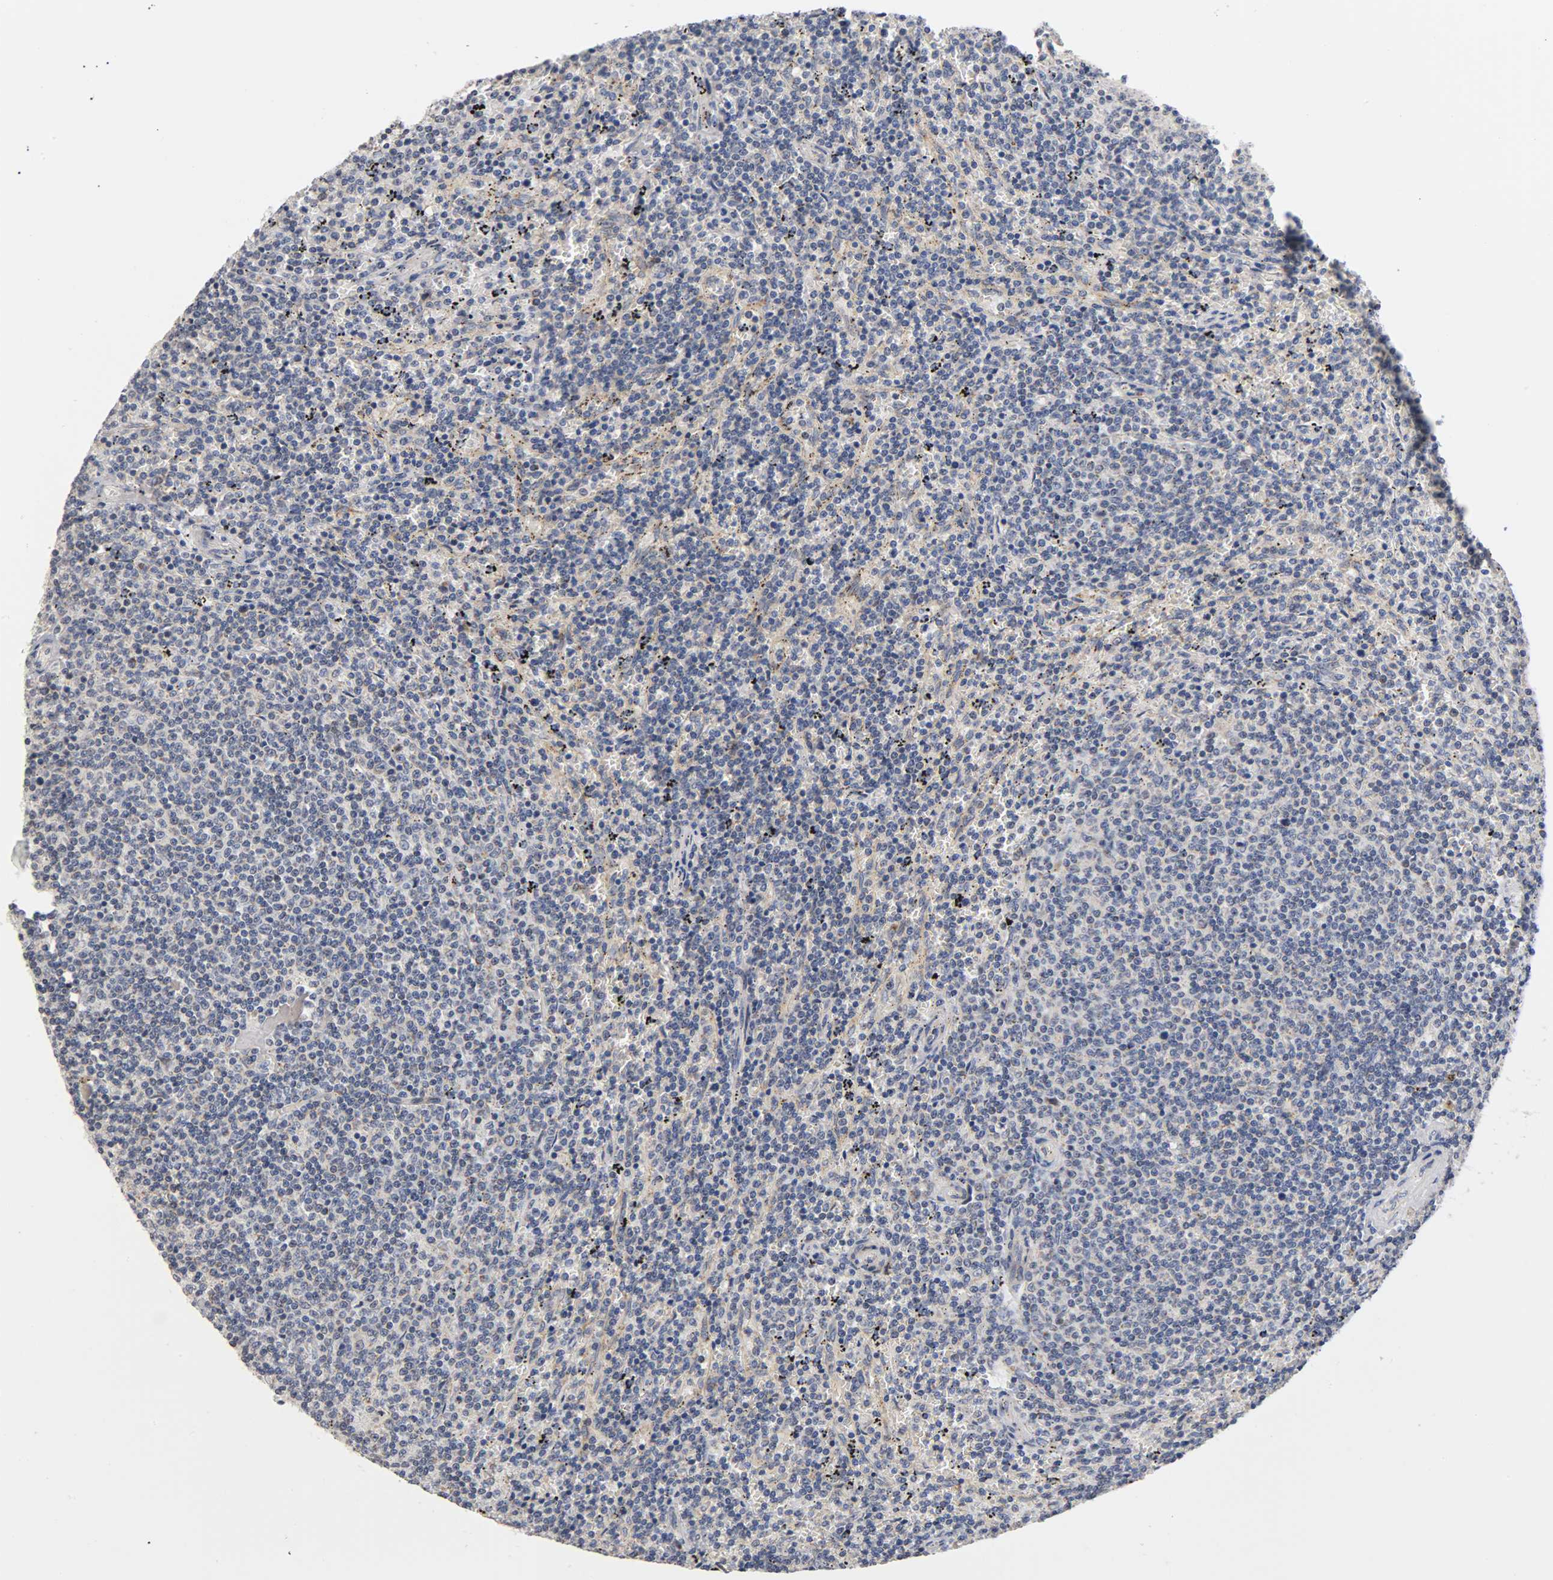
{"staining": {"intensity": "negative", "quantity": "none", "location": "none"}, "tissue": "lymphoma", "cell_type": "Tumor cells", "image_type": "cancer", "snomed": [{"axis": "morphology", "description": "Malignant lymphoma, non-Hodgkin's type, Low grade"}, {"axis": "topography", "description": "Spleen"}], "caption": "Tumor cells are negative for protein expression in human low-grade malignant lymphoma, non-Hodgkin's type.", "gene": "PCSK6", "patient": {"sex": "female", "age": 50}}